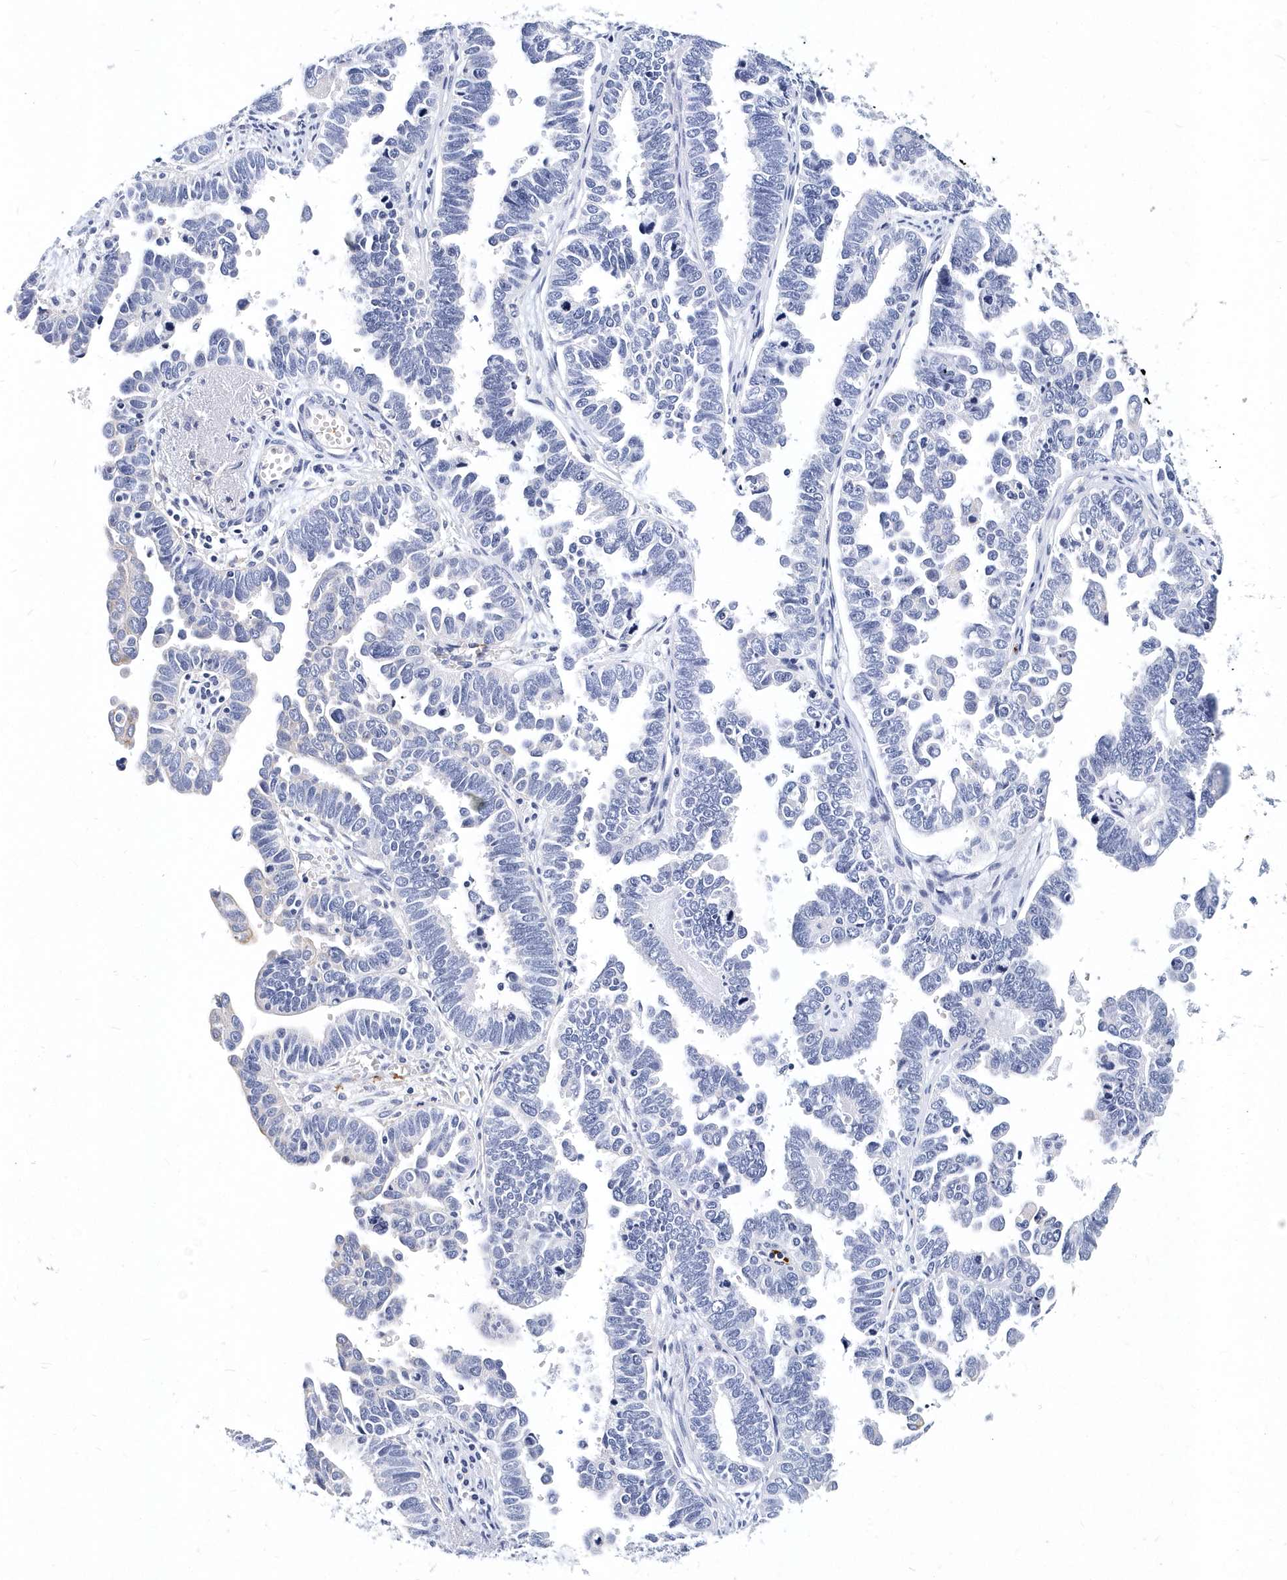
{"staining": {"intensity": "negative", "quantity": "none", "location": "none"}, "tissue": "endometrial cancer", "cell_type": "Tumor cells", "image_type": "cancer", "snomed": [{"axis": "morphology", "description": "Adenocarcinoma, NOS"}, {"axis": "topography", "description": "Endometrium"}], "caption": "This is a photomicrograph of IHC staining of adenocarcinoma (endometrial), which shows no staining in tumor cells.", "gene": "ITGA2B", "patient": {"sex": "female", "age": 75}}